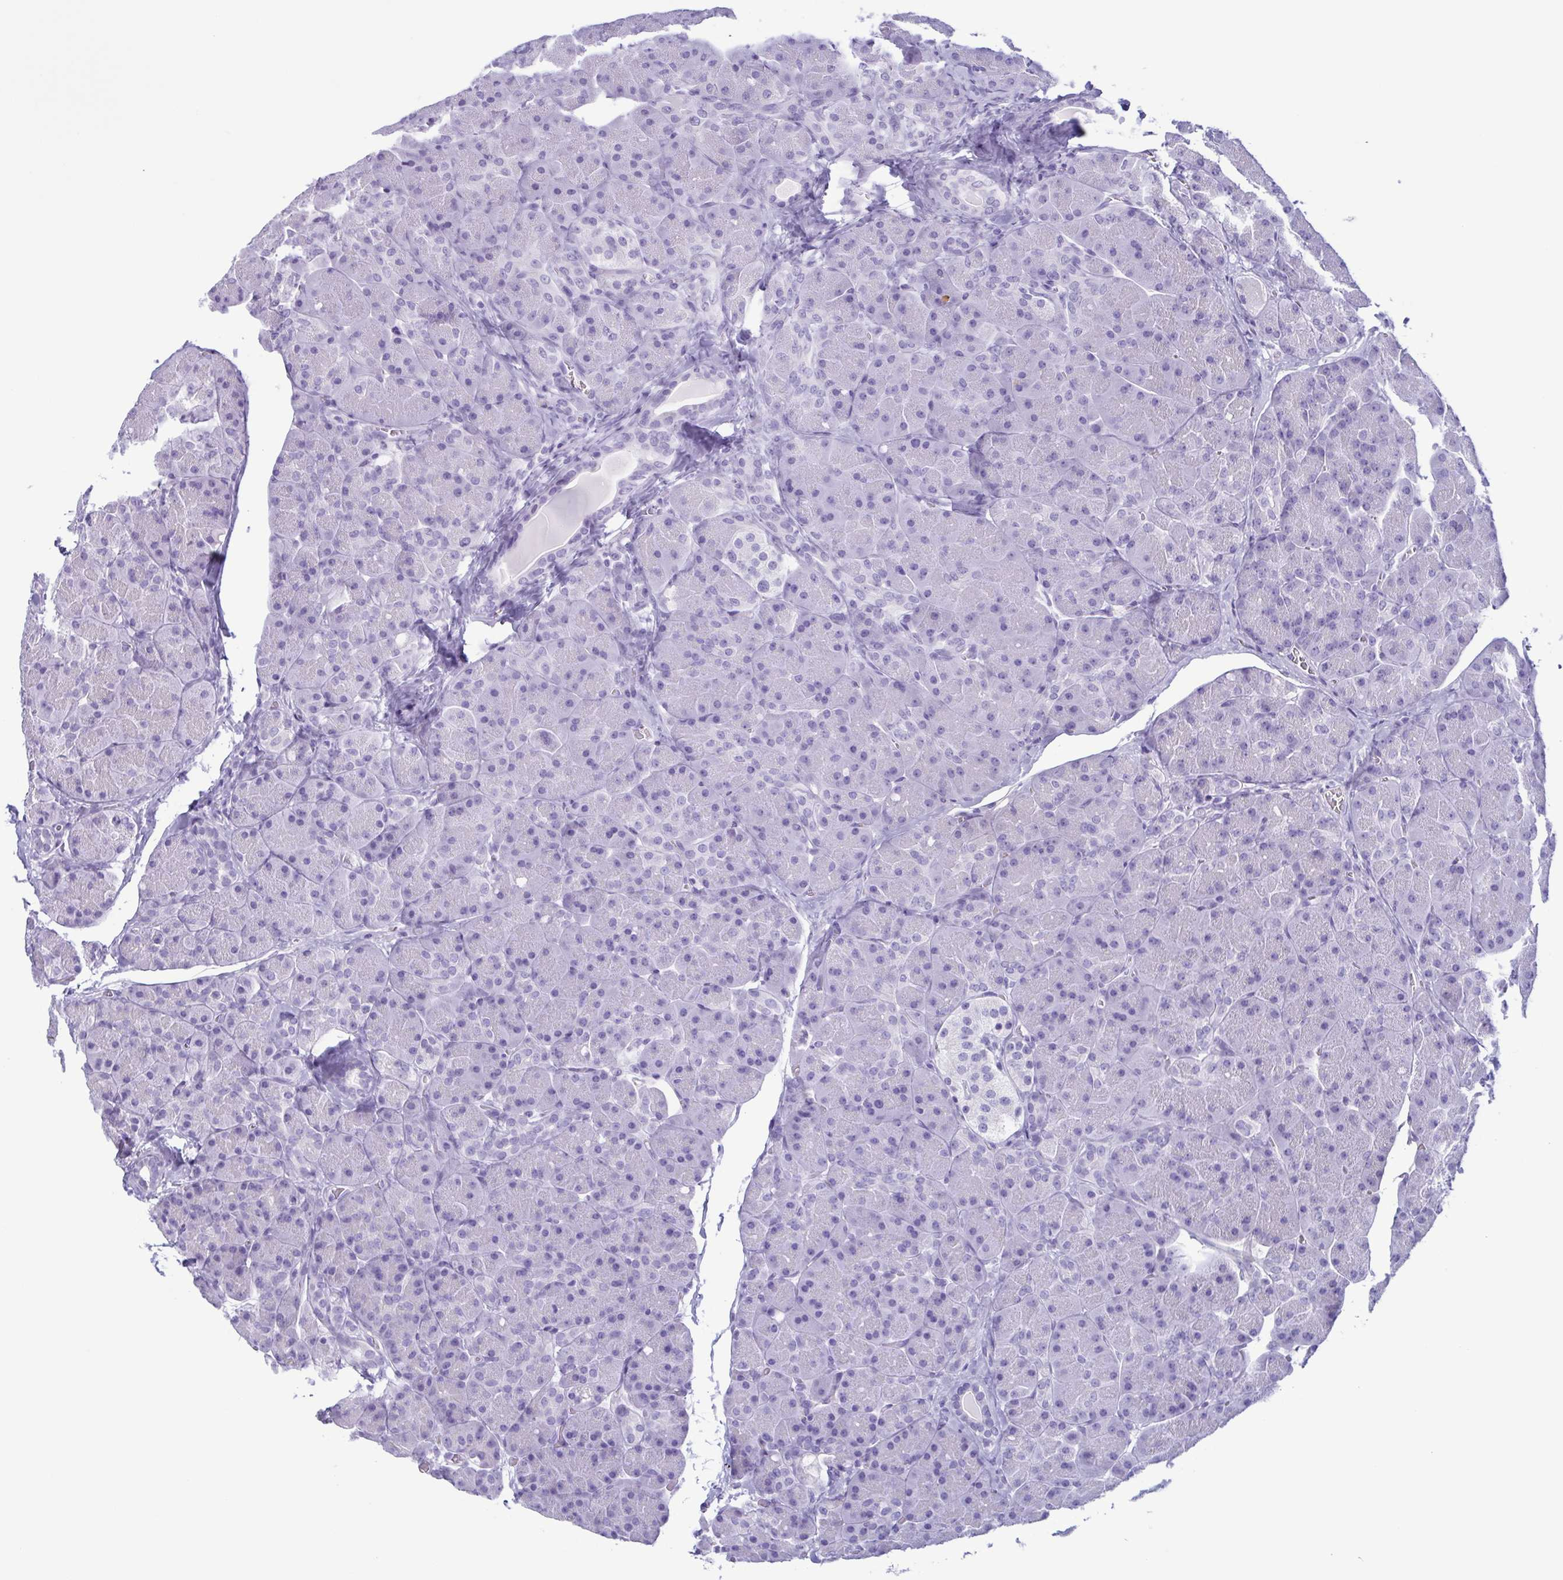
{"staining": {"intensity": "negative", "quantity": "none", "location": "none"}, "tissue": "pancreas", "cell_type": "Exocrine glandular cells", "image_type": "normal", "snomed": [{"axis": "morphology", "description": "Normal tissue, NOS"}, {"axis": "topography", "description": "Pancreas"}], "caption": "Immunohistochemistry of normal pancreas shows no positivity in exocrine glandular cells. (IHC, brightfield microscopy, high magnification).", "gene": "LTF", "patient": {"sex": "male", "age": 55}}